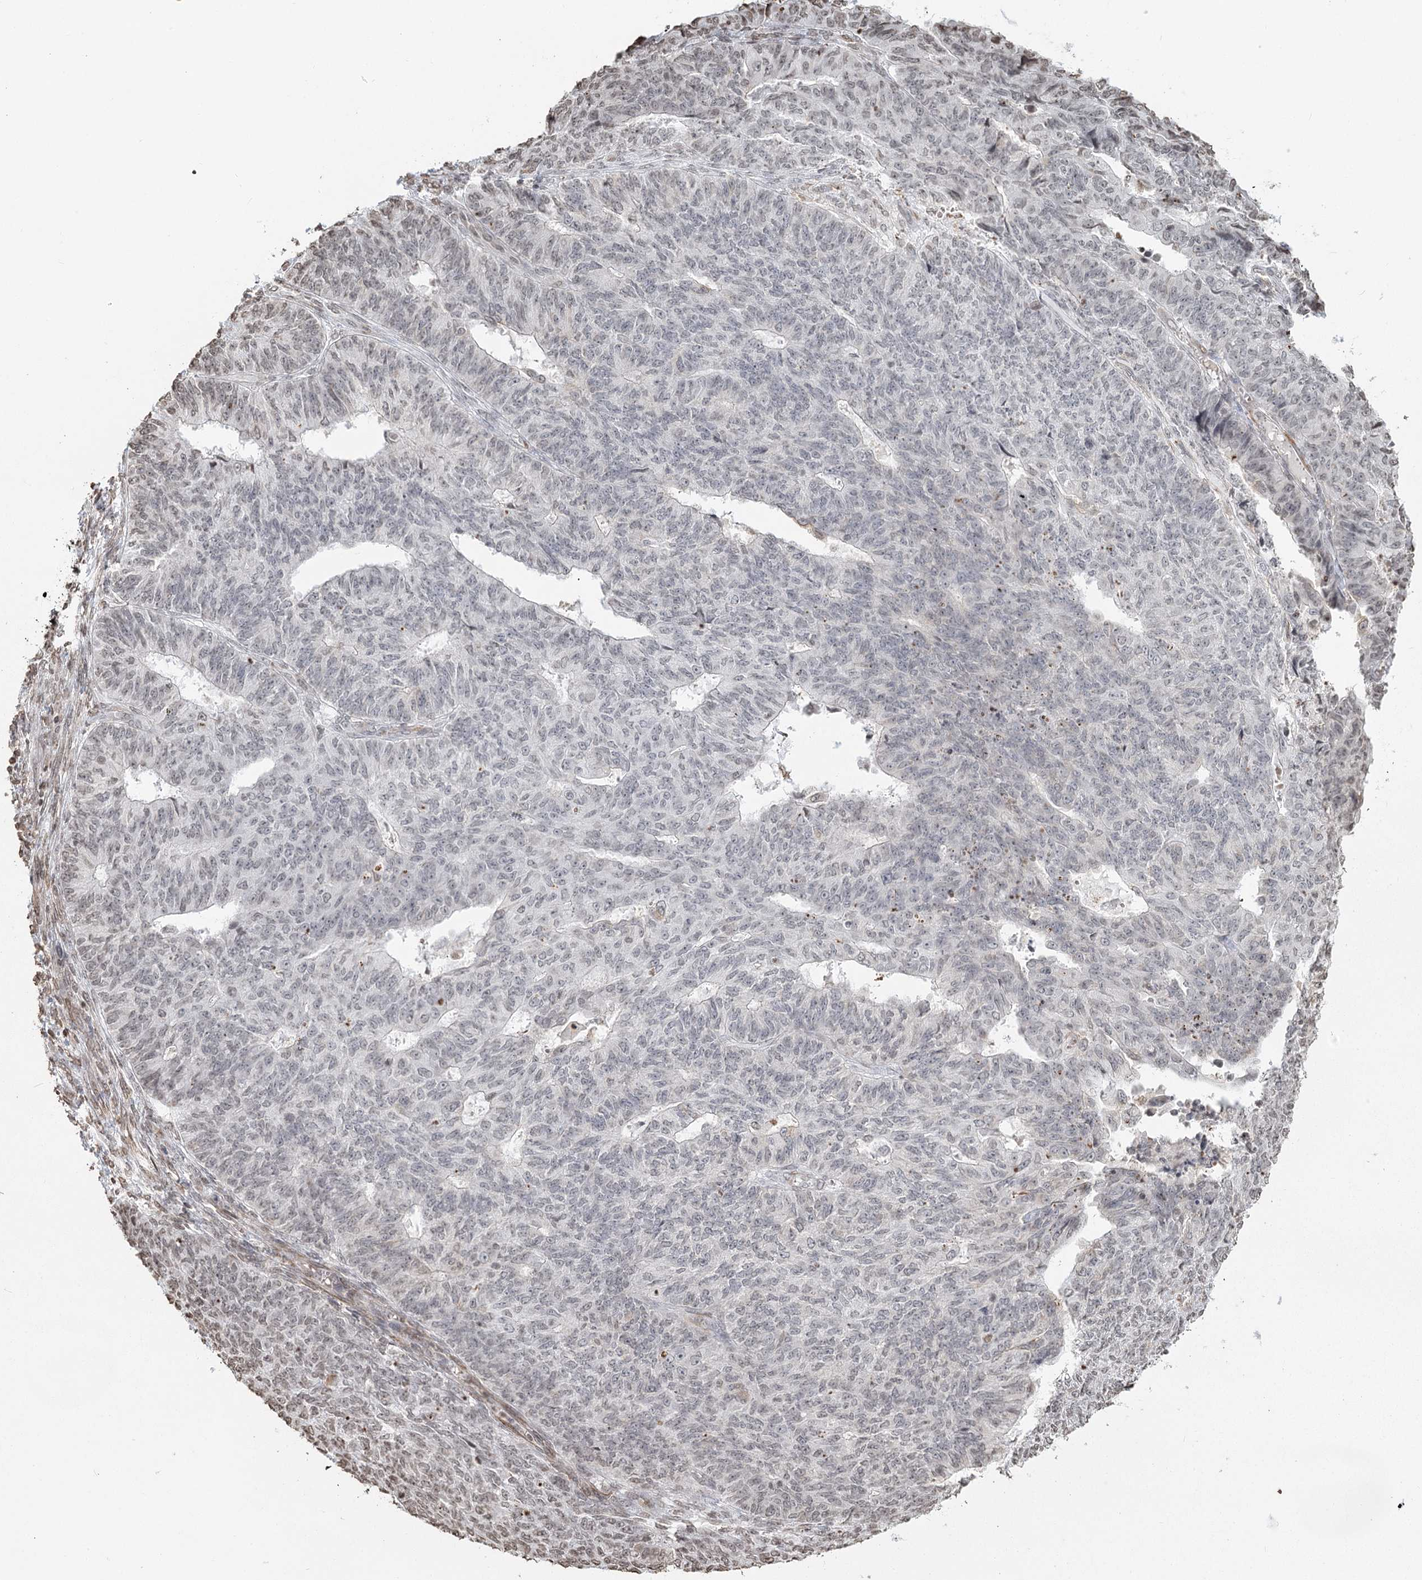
{"staining": {"intensity": "negative", "quantity": "none", "location": "none"}, "tissue": "endometrial cancer", "cell_type": "Tumor cells", "image_type": "cancer", "snomed": [{"axis": "morphology", "description": "Adenocarcinoma, NOS"}, {"axis": "topography", "description": "Endometrium"}], "caption": "Endometrial cancer stained for a protein using immunohistochemistry (IHC) shows no positivity tumor cells.", "gene": "FAM13A", "patient": {"sex": "female", "age": 32}}